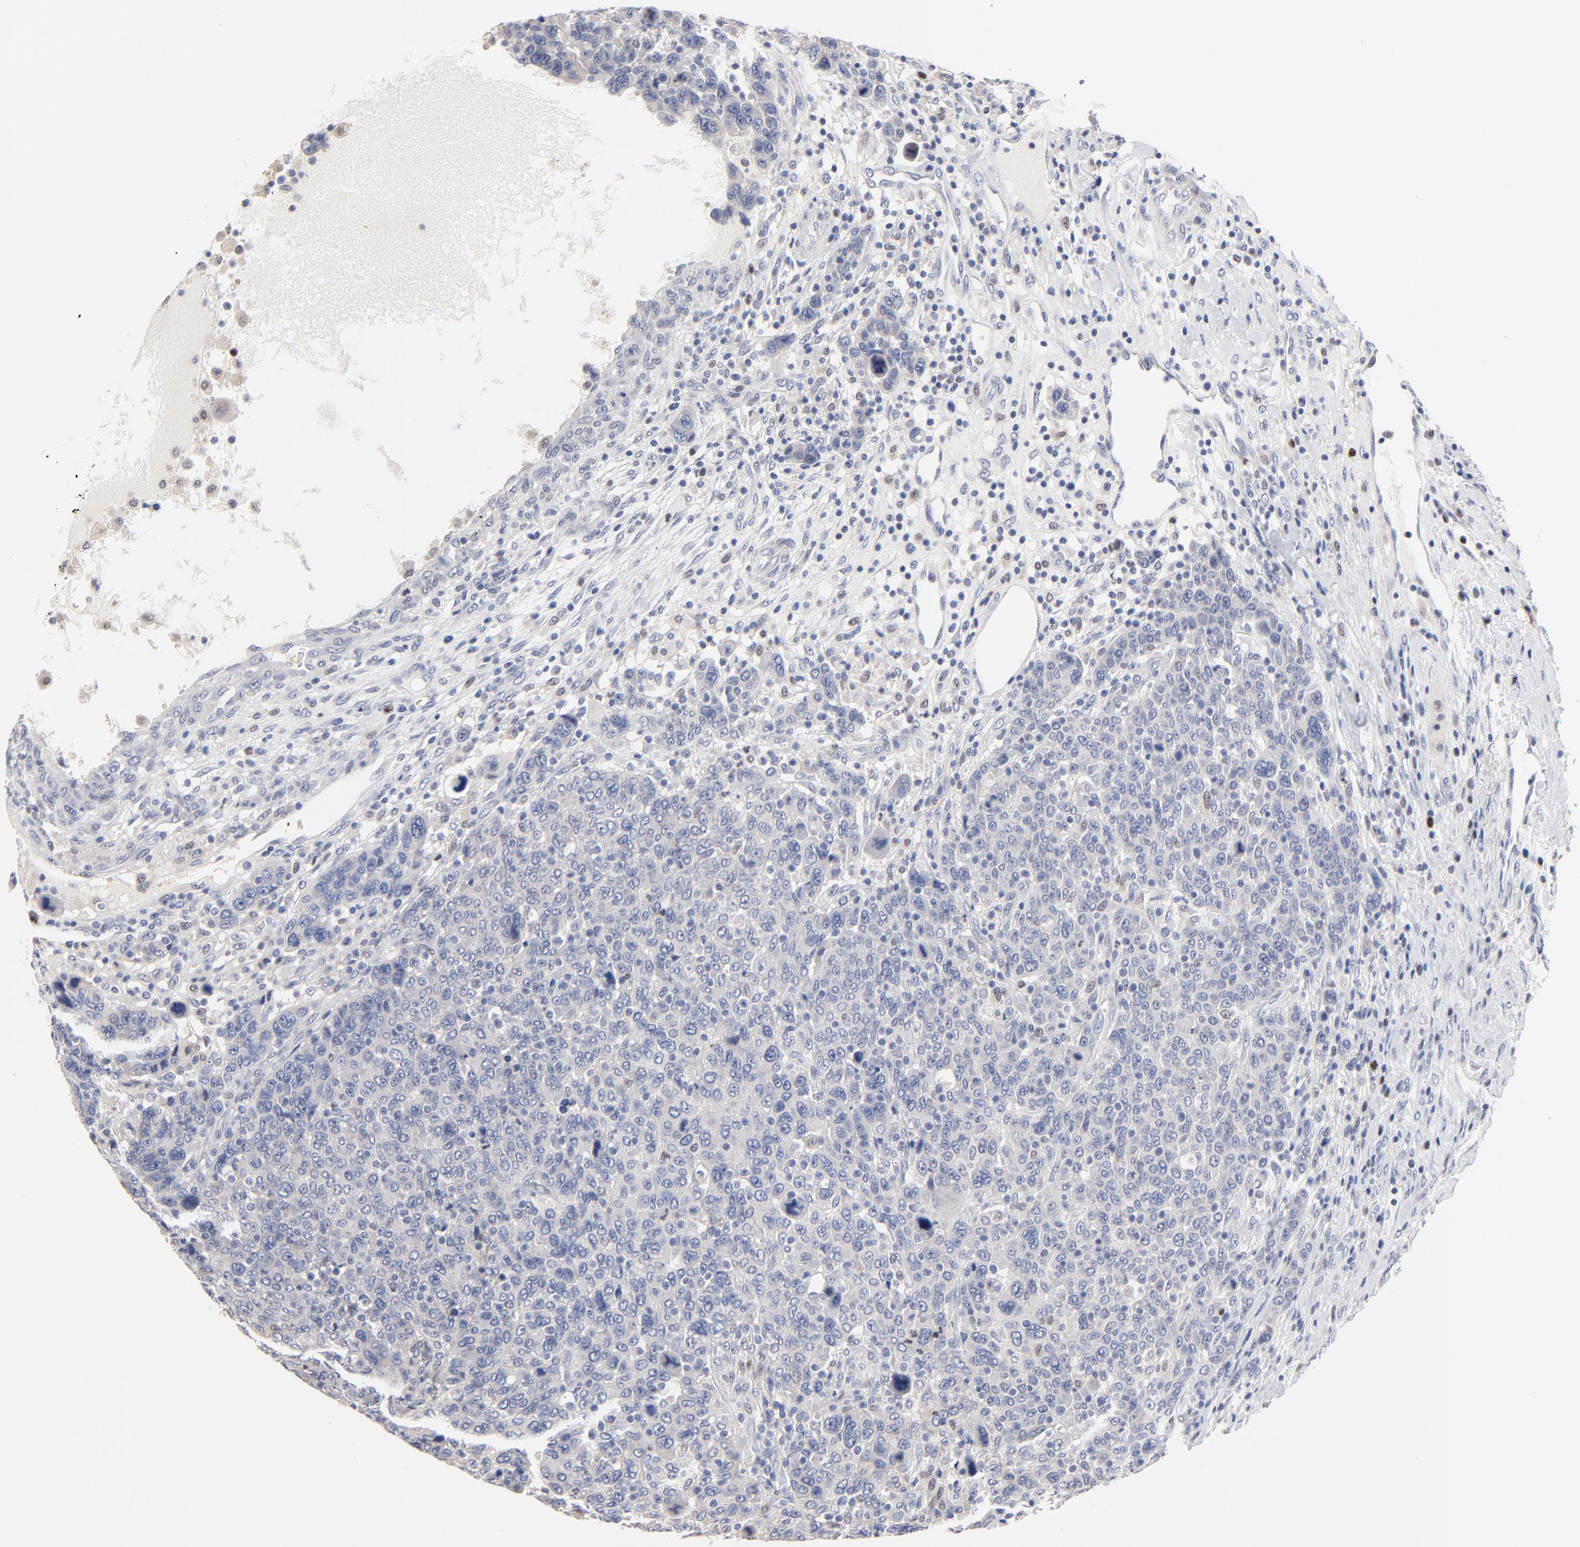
{"staining": {"intensity": "negative", "quantity": "none", "location": "none"}, "tissue": "breast cancer", "cell_type": "Tumor cells", "image_type": "cancer", "snomed": [{"axis": "morphology", "description": "Duct carcinoma"}, {"axis": "topography", "description": "Breast"}], "caption": "A histopathology image of breast cancer stained for a protein shows no brown staining in tumor cells.", "gene": "AADAC", "patient": {"sex": "female", "age": 37}}